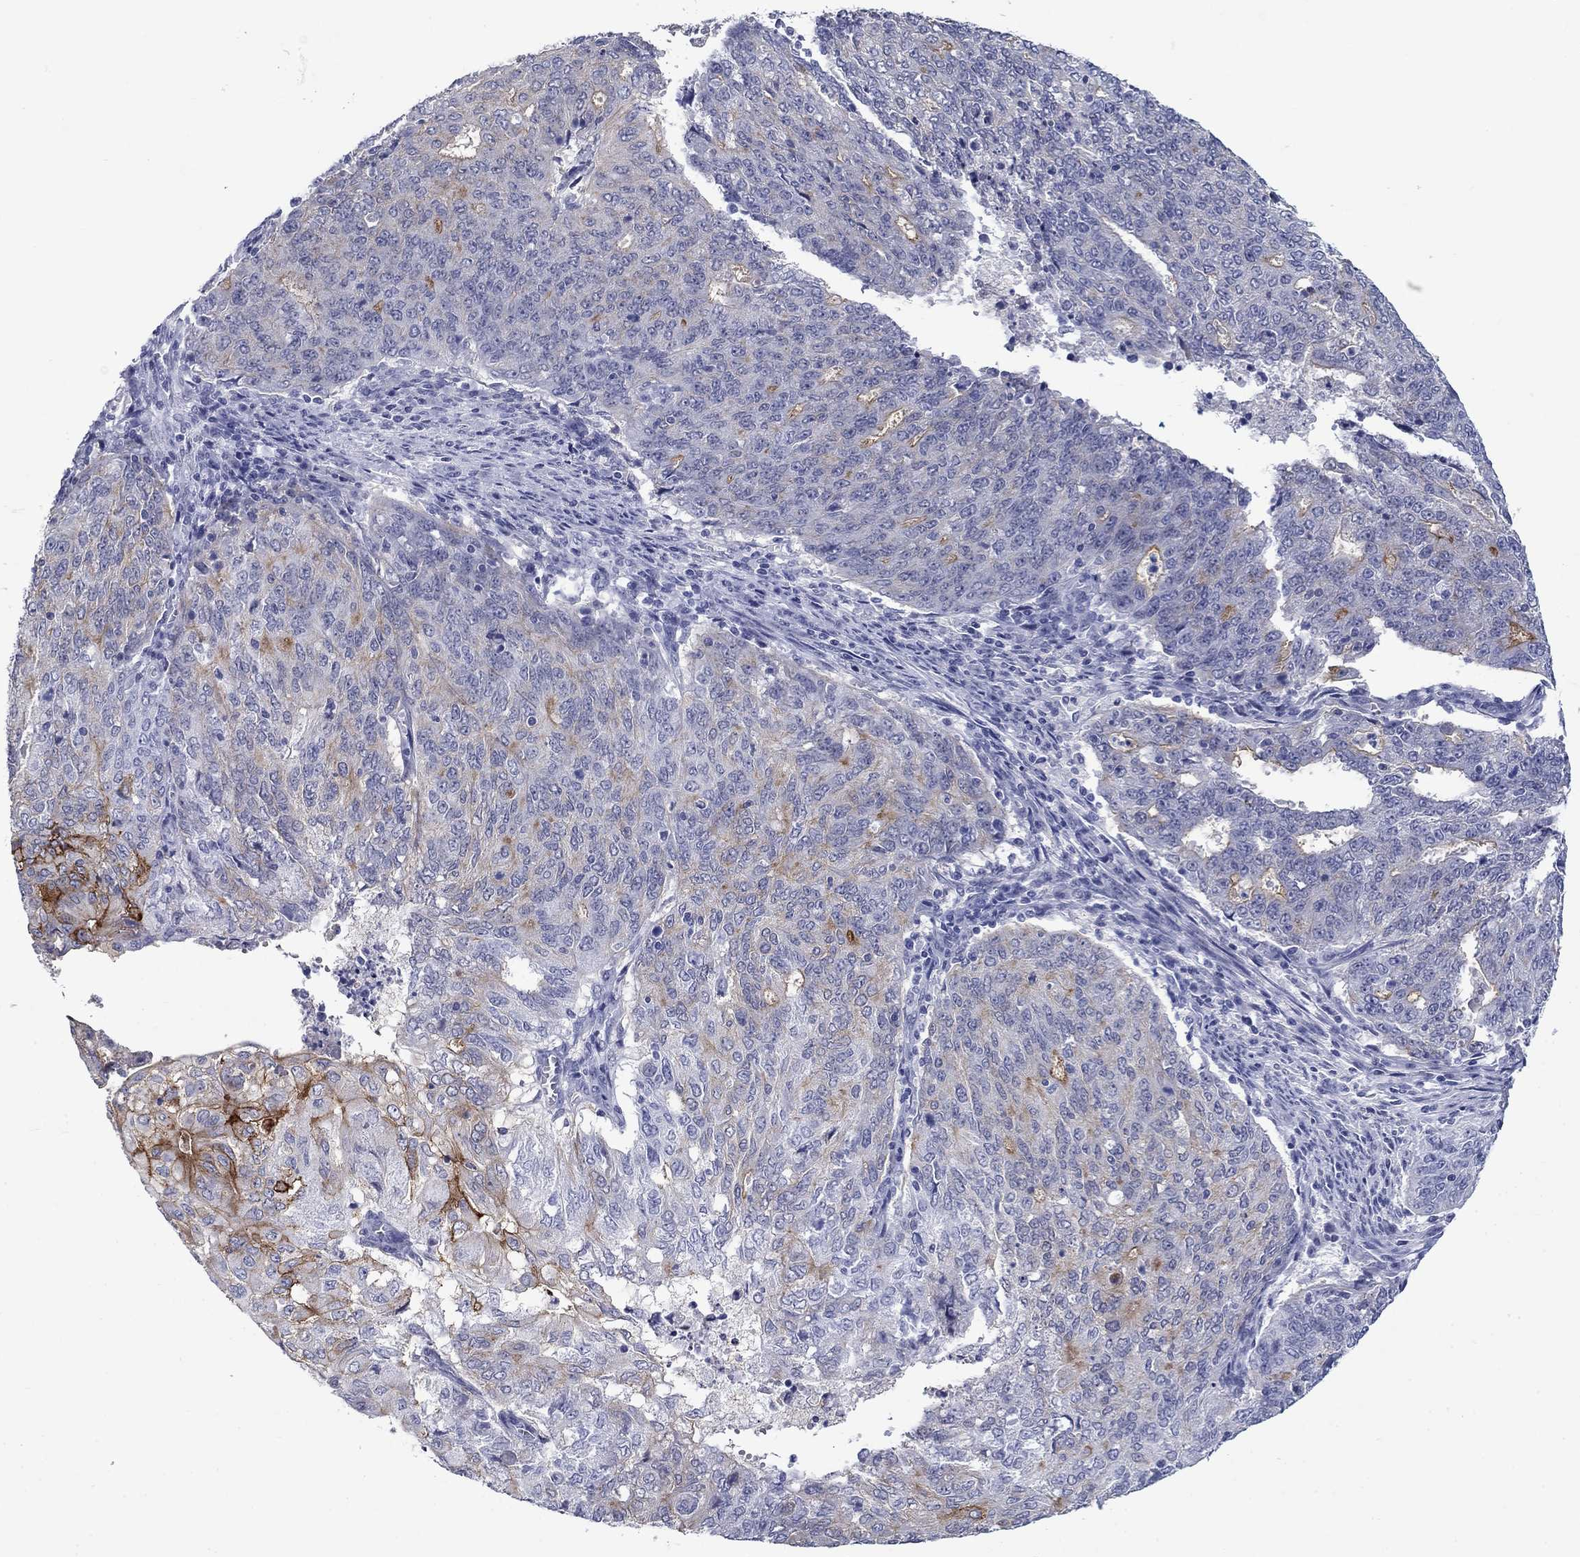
{"staining": {"intensity": "moderate", "quantity": "25%-75%", "location": "cytoplasmic/membranous"}, "tissue": "endometrial cancer", "cell_type": "Tumor cells", "image_type": "cancer", "snomed": [{"axis": "morphology", "description": "Adenocarcinoma, NOS"}, {"axis": "topography", "description": "Endometrium"}], "caption": "This is a micrograph of immunohistochemistry (IHC) staining of endometrial adenocarcinoma, which shows moderate expression in the cytoplasmic/membranous of tumor cells.", "gene": "C4orf19", "patient": {"sex": "female", "age": 82}}